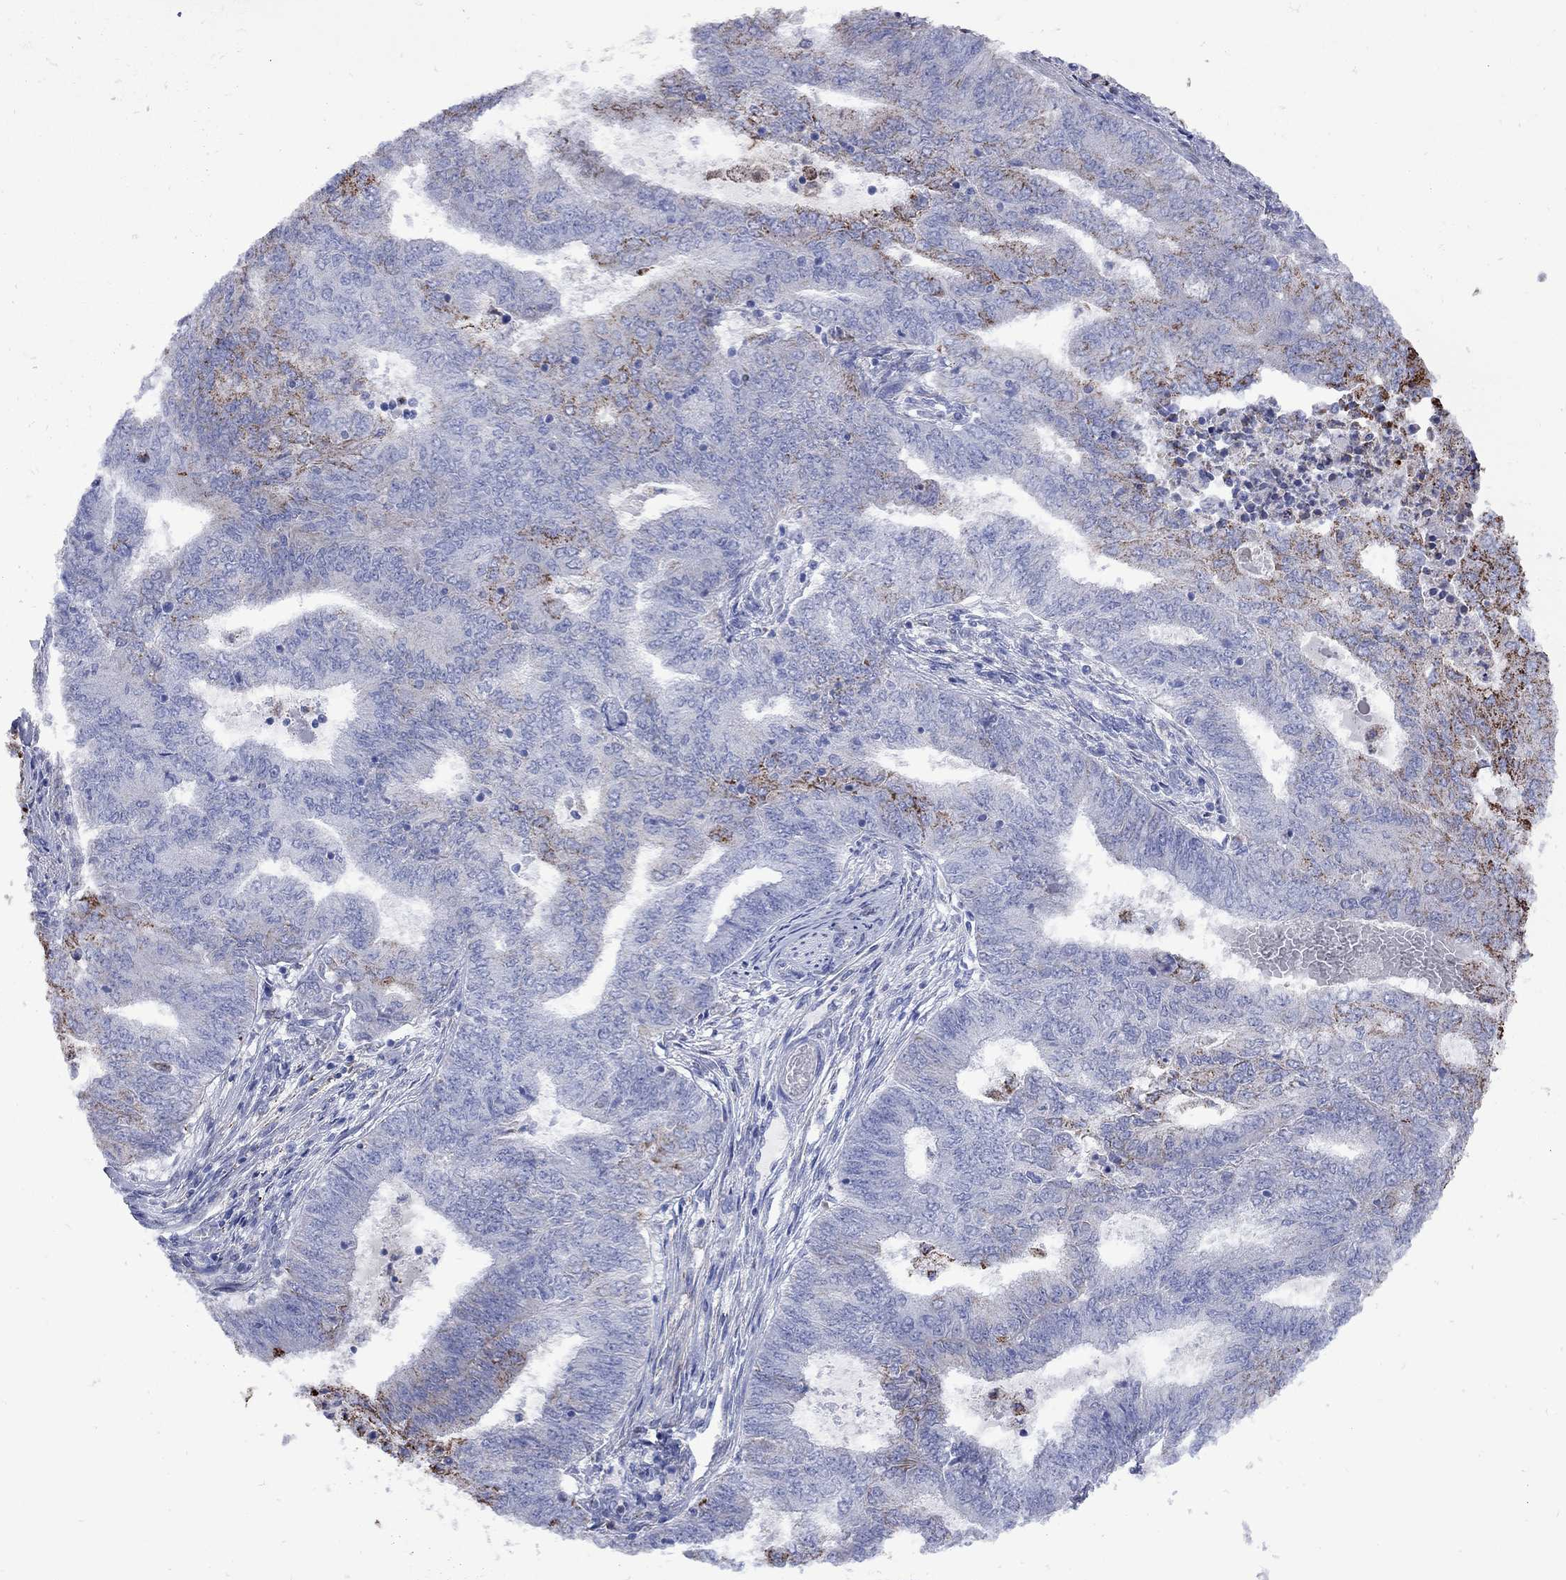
{"staining": {"intensity": "strong", "quantity": "<25%", "location": "cytoplasmic/membranous"}, "tissue": "endometrial cancer", "cell_type": "Tumor cells", "image_type": "cancer", "snomed": [{"axis": "morphology", "description": "Adenocarcinoma, NOS"}, {"axis": "topography", "description": "Endometrium"}], "caption": "DAB immunohistochemical staining of human endometrial cancer (adenocarcinoma) exhibits strong cytoplasmic/membranous protein expression in approximately <25% of tumor cells. The staining is performed using DAB brown chromogen to label protein expression. The nuclei are counter-stained blue using hematoxylin.", "gene": "SESTD1", "patient": {"sex": "female", "age": 62}}